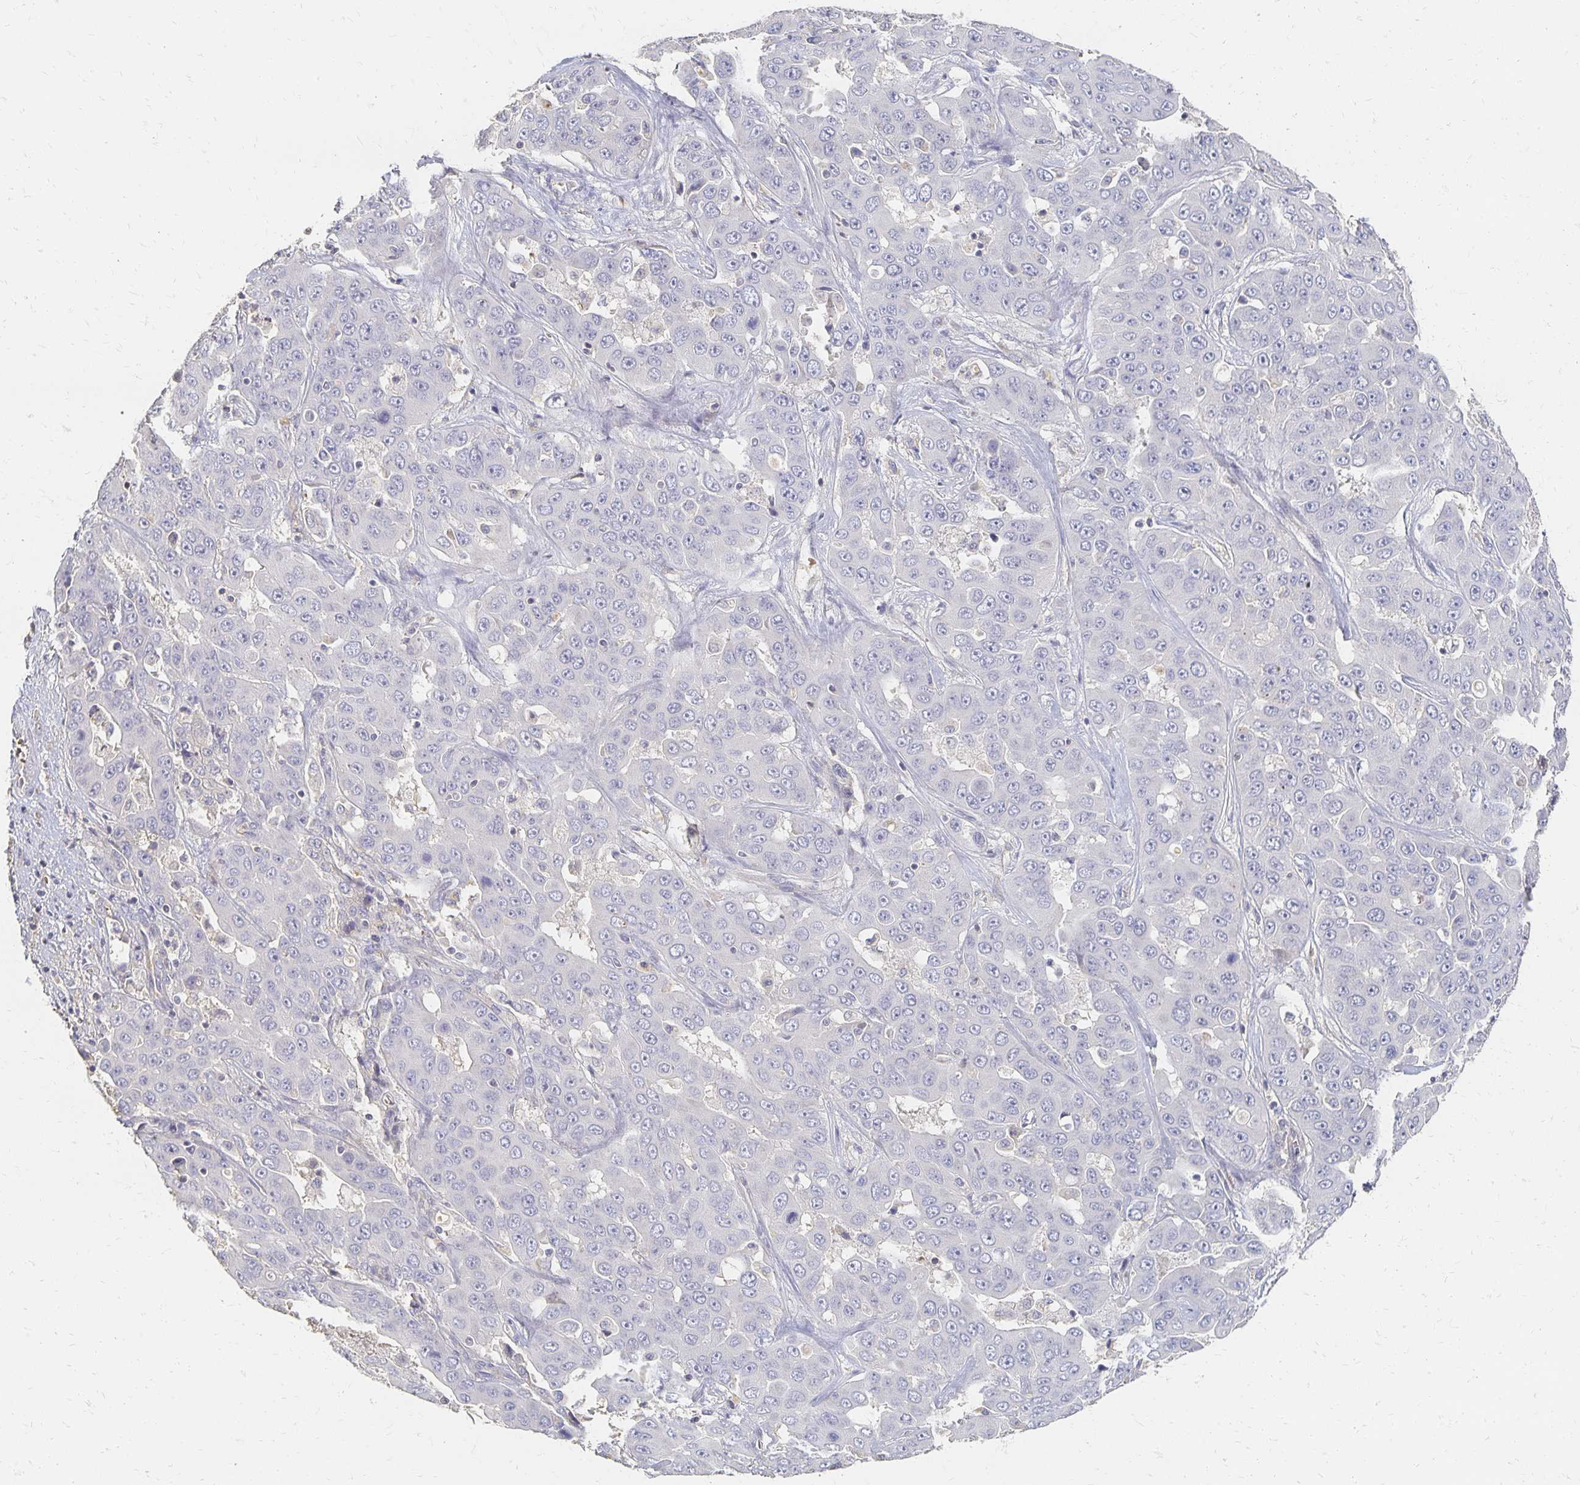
{"staining": {"intensity": "negative", "quantity": "none", "location": "none"}, "tissue": "liver cancer", "cell_type": "Tumor cells", "image_type": "cancer", "snomed": [{"axis": "morphology", "description": "Cholangiocarcinoma"}, {"axis": "topography", "description": "Liver"}], "caption": "The IHC micrograph has no significant staining in tumor cells of cholangiocarcinoma (liver) tissue.", "gene": "CST6", "patient": {"sex": "female", "age": 52}}